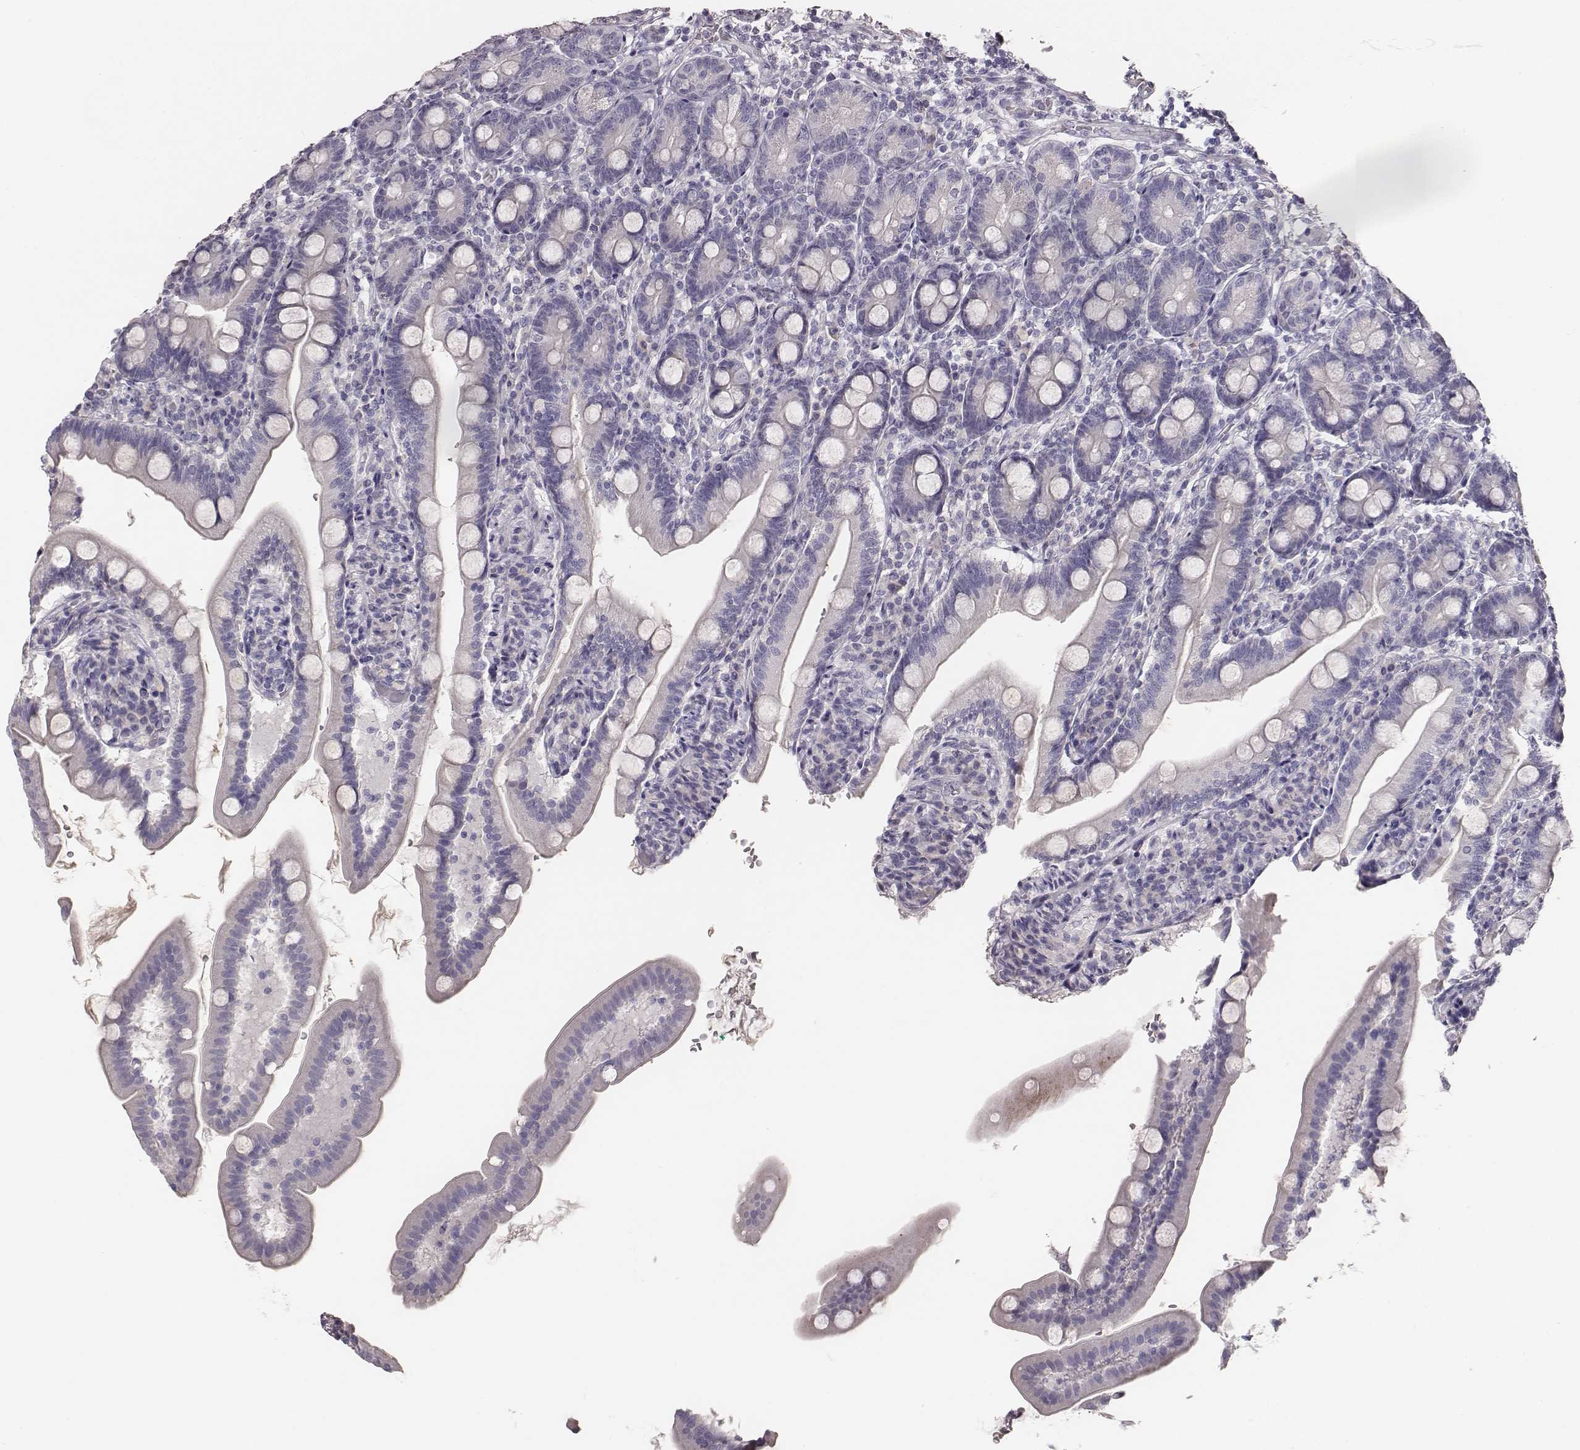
{"staining": {"intensity": "negative", "quantity": "none", "location": "none"}, "tissue": "duodenum", "cell_type": "Glandular cells", "image_type": "normal", "snomed": [{"axis": "morphology", "description": "Normal tissue, NOS"}, {"axis": "topography", "description": "Duodenum"}], "caption": "DAB immunohistochemical staining of normal duodenum exhibits no significant staining in glandular cells. (Immunohistochemistry, brightfield microscopy, high magnification).", "gene": "MYH6", "patient": {"sex": "female", "age": 67}}